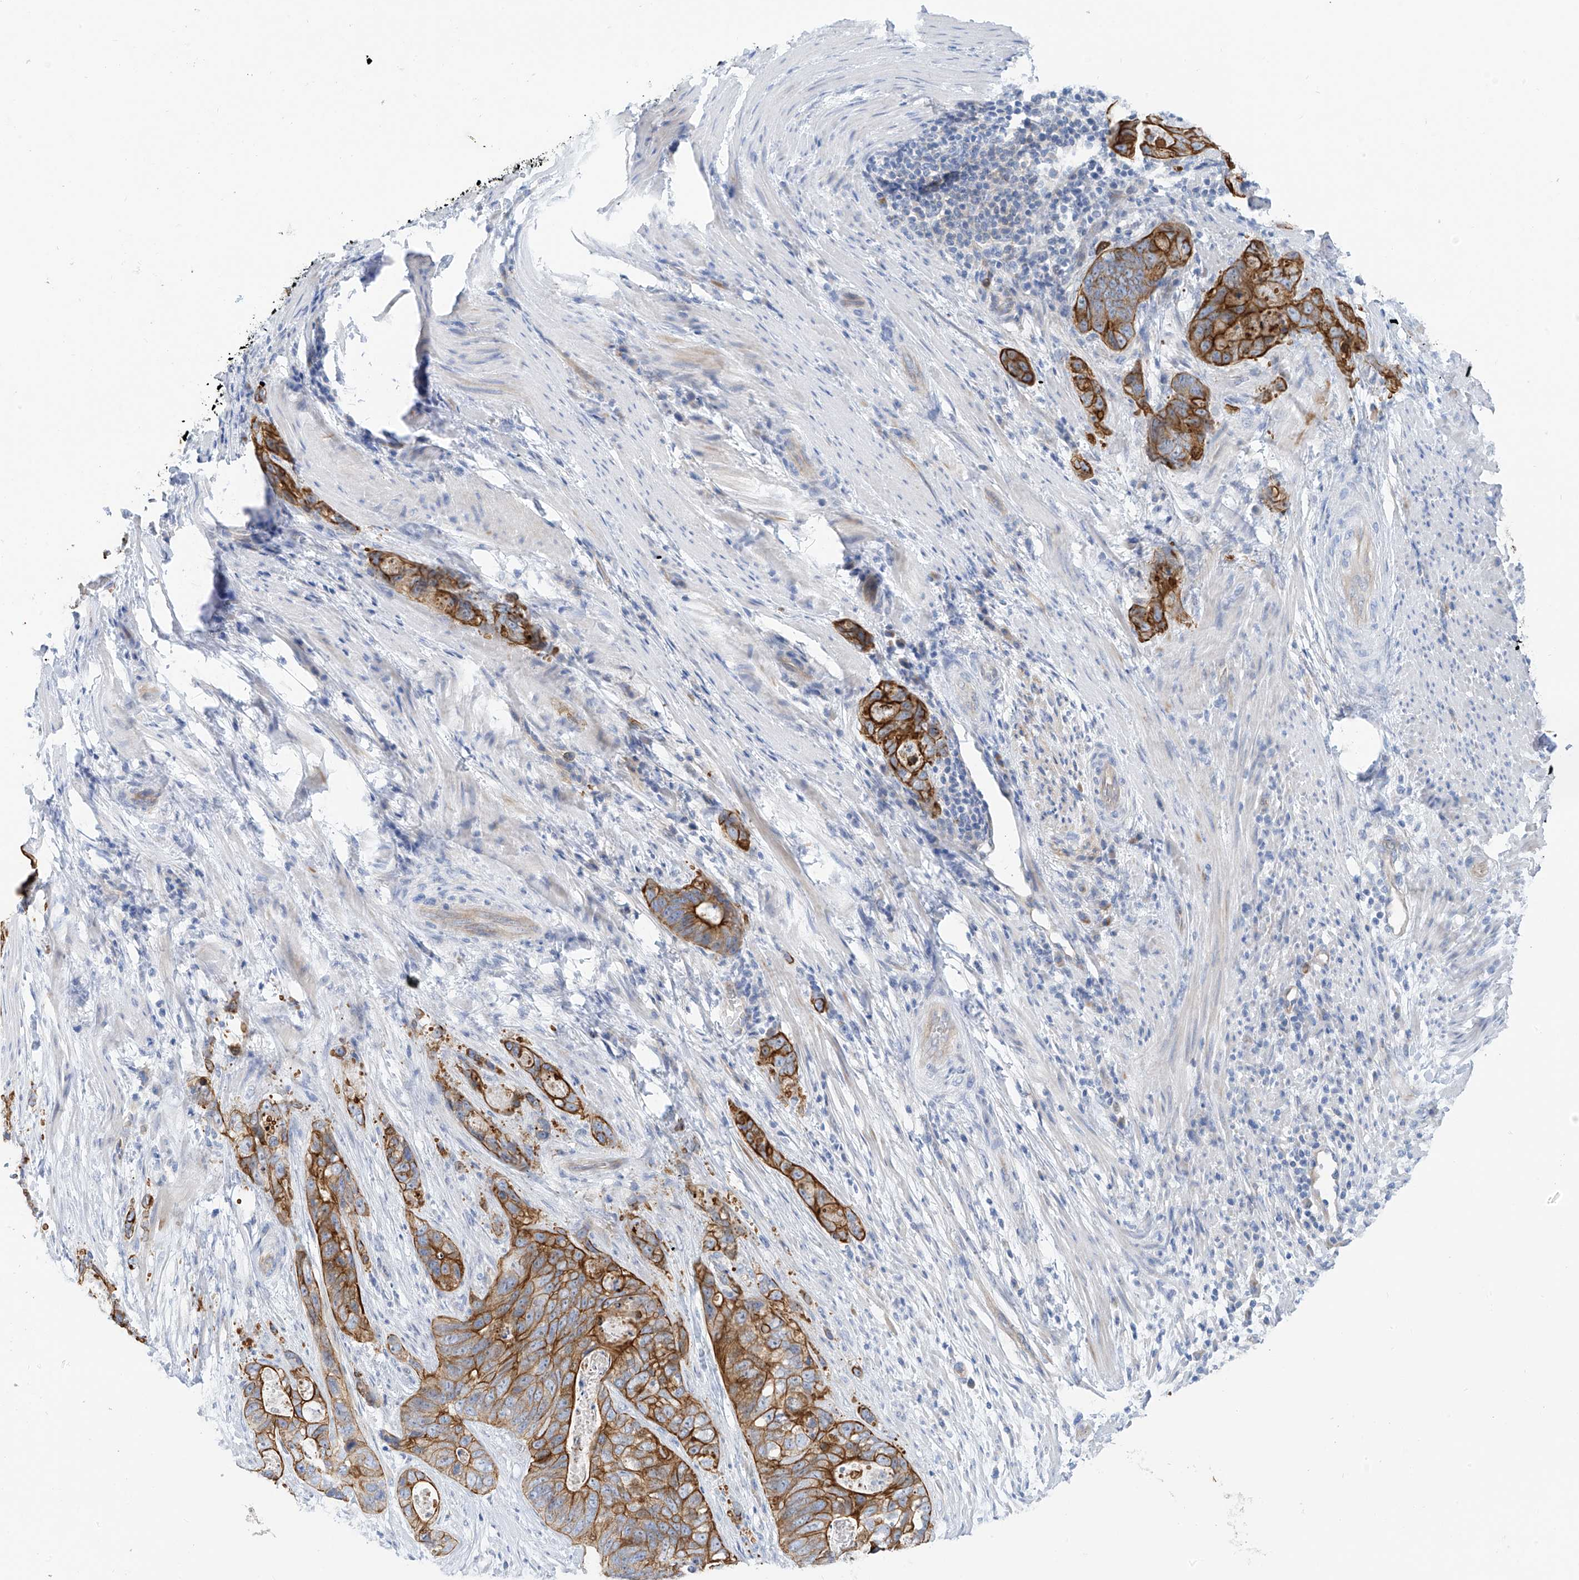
{"staining": {"intensity": "strong", "quantity": ">75%", "location": "cytoplasmic/membranous"}, "tissue": "stomach cancer", "cell_type": "Tumor cells", "image_type": "cancer", "snomed": [{"axis": "morphology", "description": "Adenocarcinoma, NOS"}, {"axis": "topography", "description": "Stomach"}], "caption": "Stomach cancer (adenocarcinoma) stained for a protein demonstrates strong cytoplasmic/membranous positivity in tumor cells.", "gene": "PIK3C2B", "patient": {"sex": "female", "age": 89}}